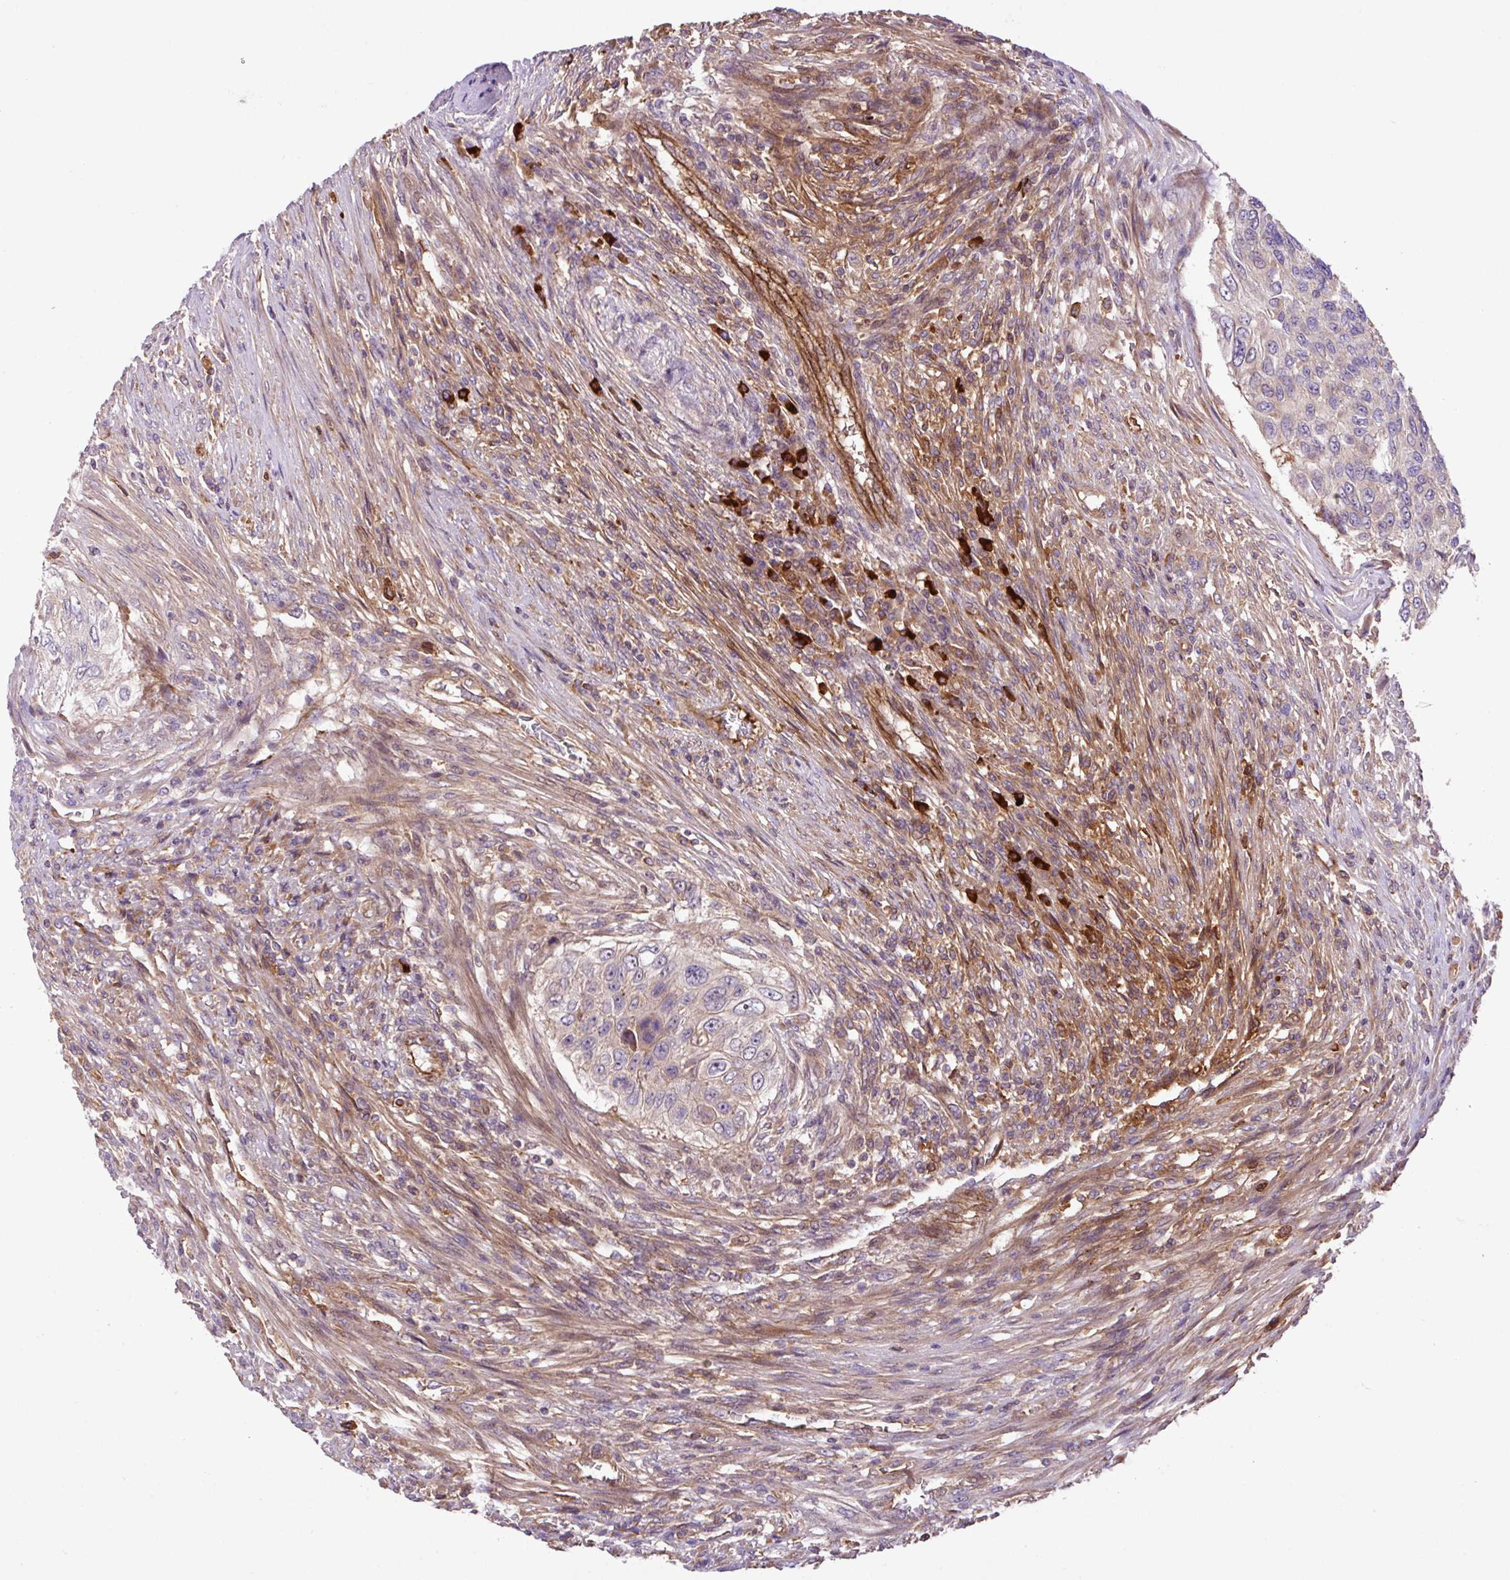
{"staining": {"intensity": "weak", "quantity": "<25%", "location": "cytoplasmic/membranous"}, "tissue": "urothelial cancer", "cell_type": "Tumor cells", "image_type": "cancer", "snomed": [{"axis": "morphology", "description": "Urothelial carcinoma, High grade"}, {"axis": "topography", "description": "Urinary bladder"}], "caption": "Protein analysis of urothelial carcinoma (high-grade) demonstrates no significant expression in tumor cells.", "gene": "ZNF266", "patient": {"sex": "female", "age": 60}}